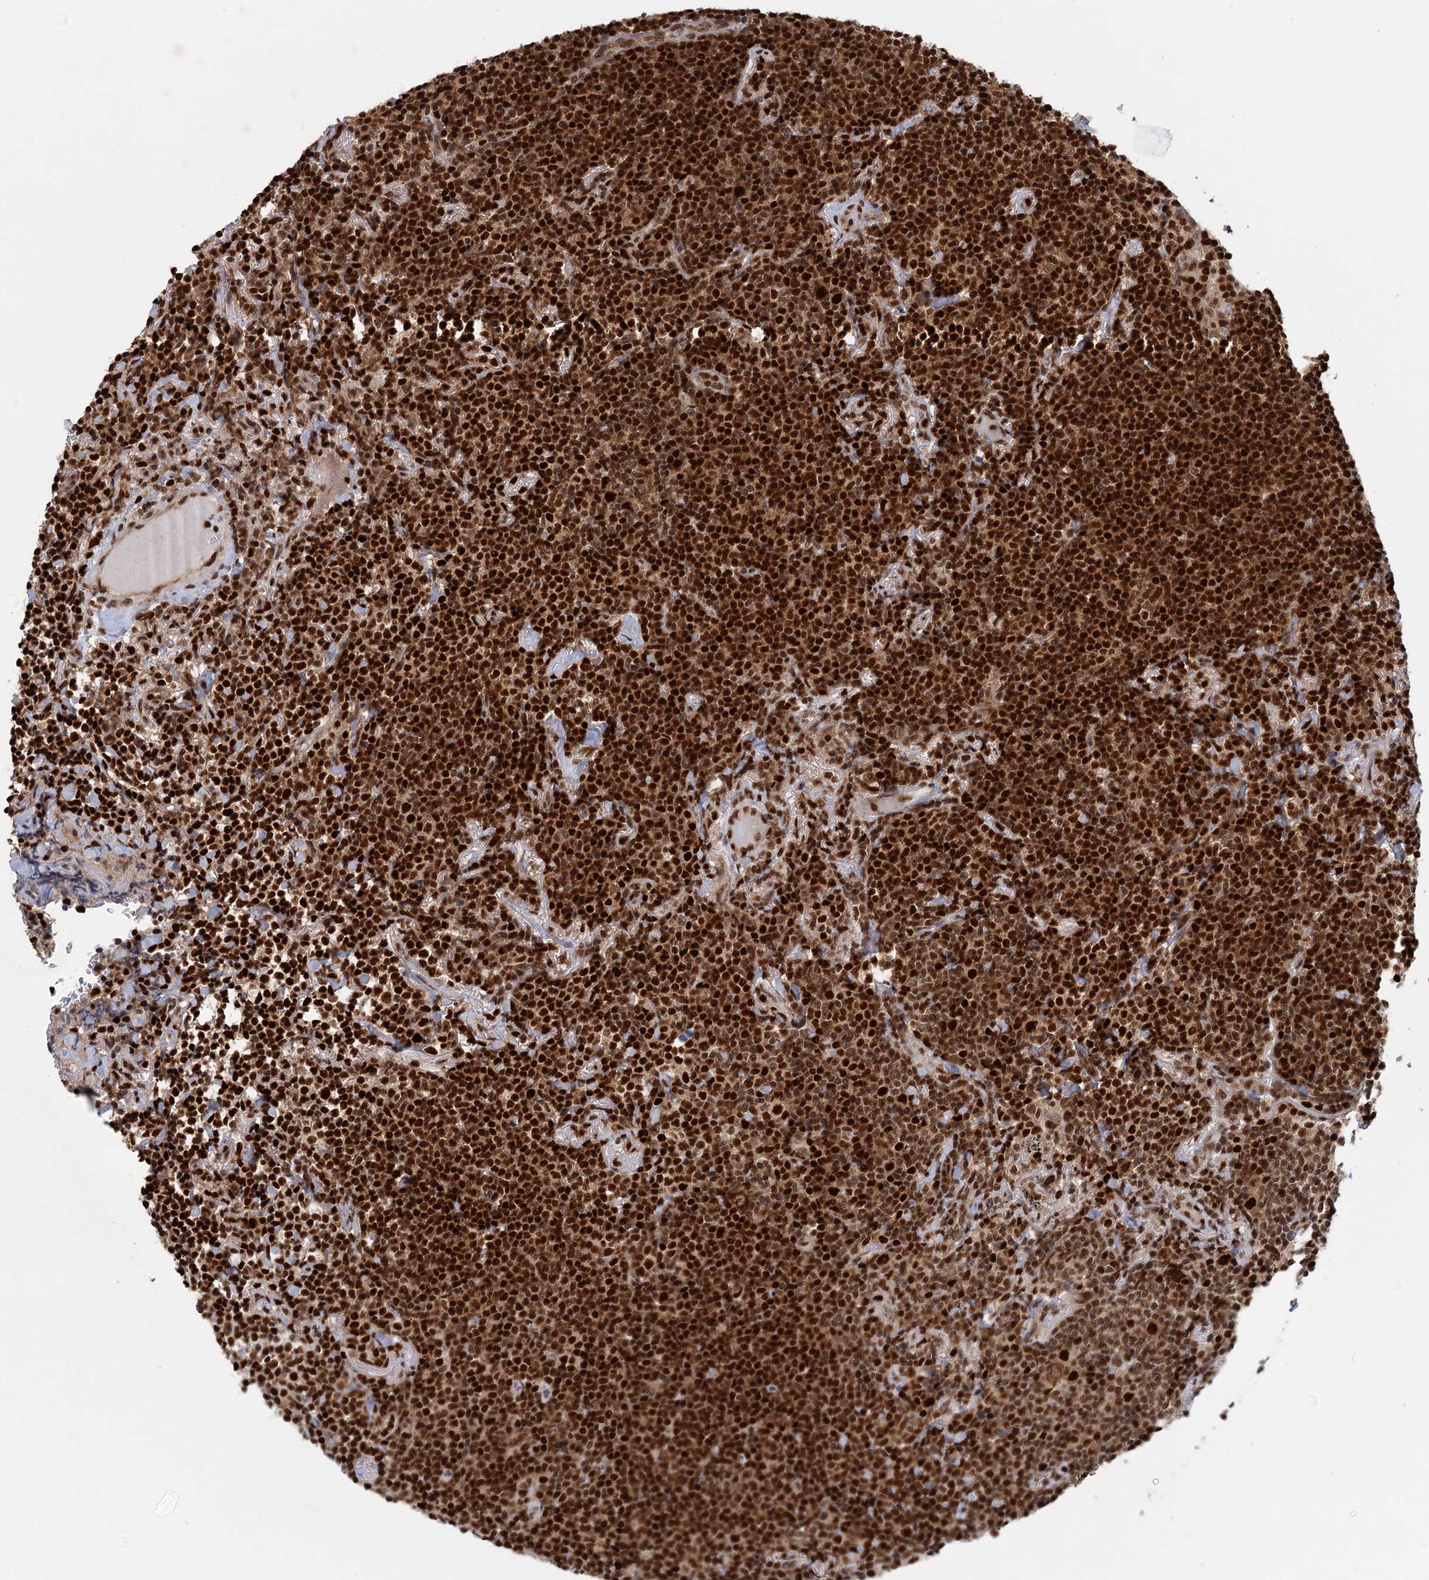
{"staining": {"intensity": "strong", "quantity": ">75%", "location": "nuclear"}, "tissue": "lymphoma", "cell_type": "Tumor cells", "image_type": "cancer", "snomed": [{"axis": "morphology", "description": "Malignant lymphoma, non-Hodgkin's type, Low grade"}, {"axis": "topography", "description": "Lung"}], "caption": "A photomicrograph of human malignant lymphoma, non-Hodgkin's type (low-grade) stained for a protein reveals strong nuclear brown staining in tumor cells. The staining was performed using DAB (3,3'-diaminobenzidine), with brown indicating positive protein expression. Nuclei are stained blue with hematoxylin.", "gene": "GPATCH11", "patient": {"sex": "female", "age": 71}}